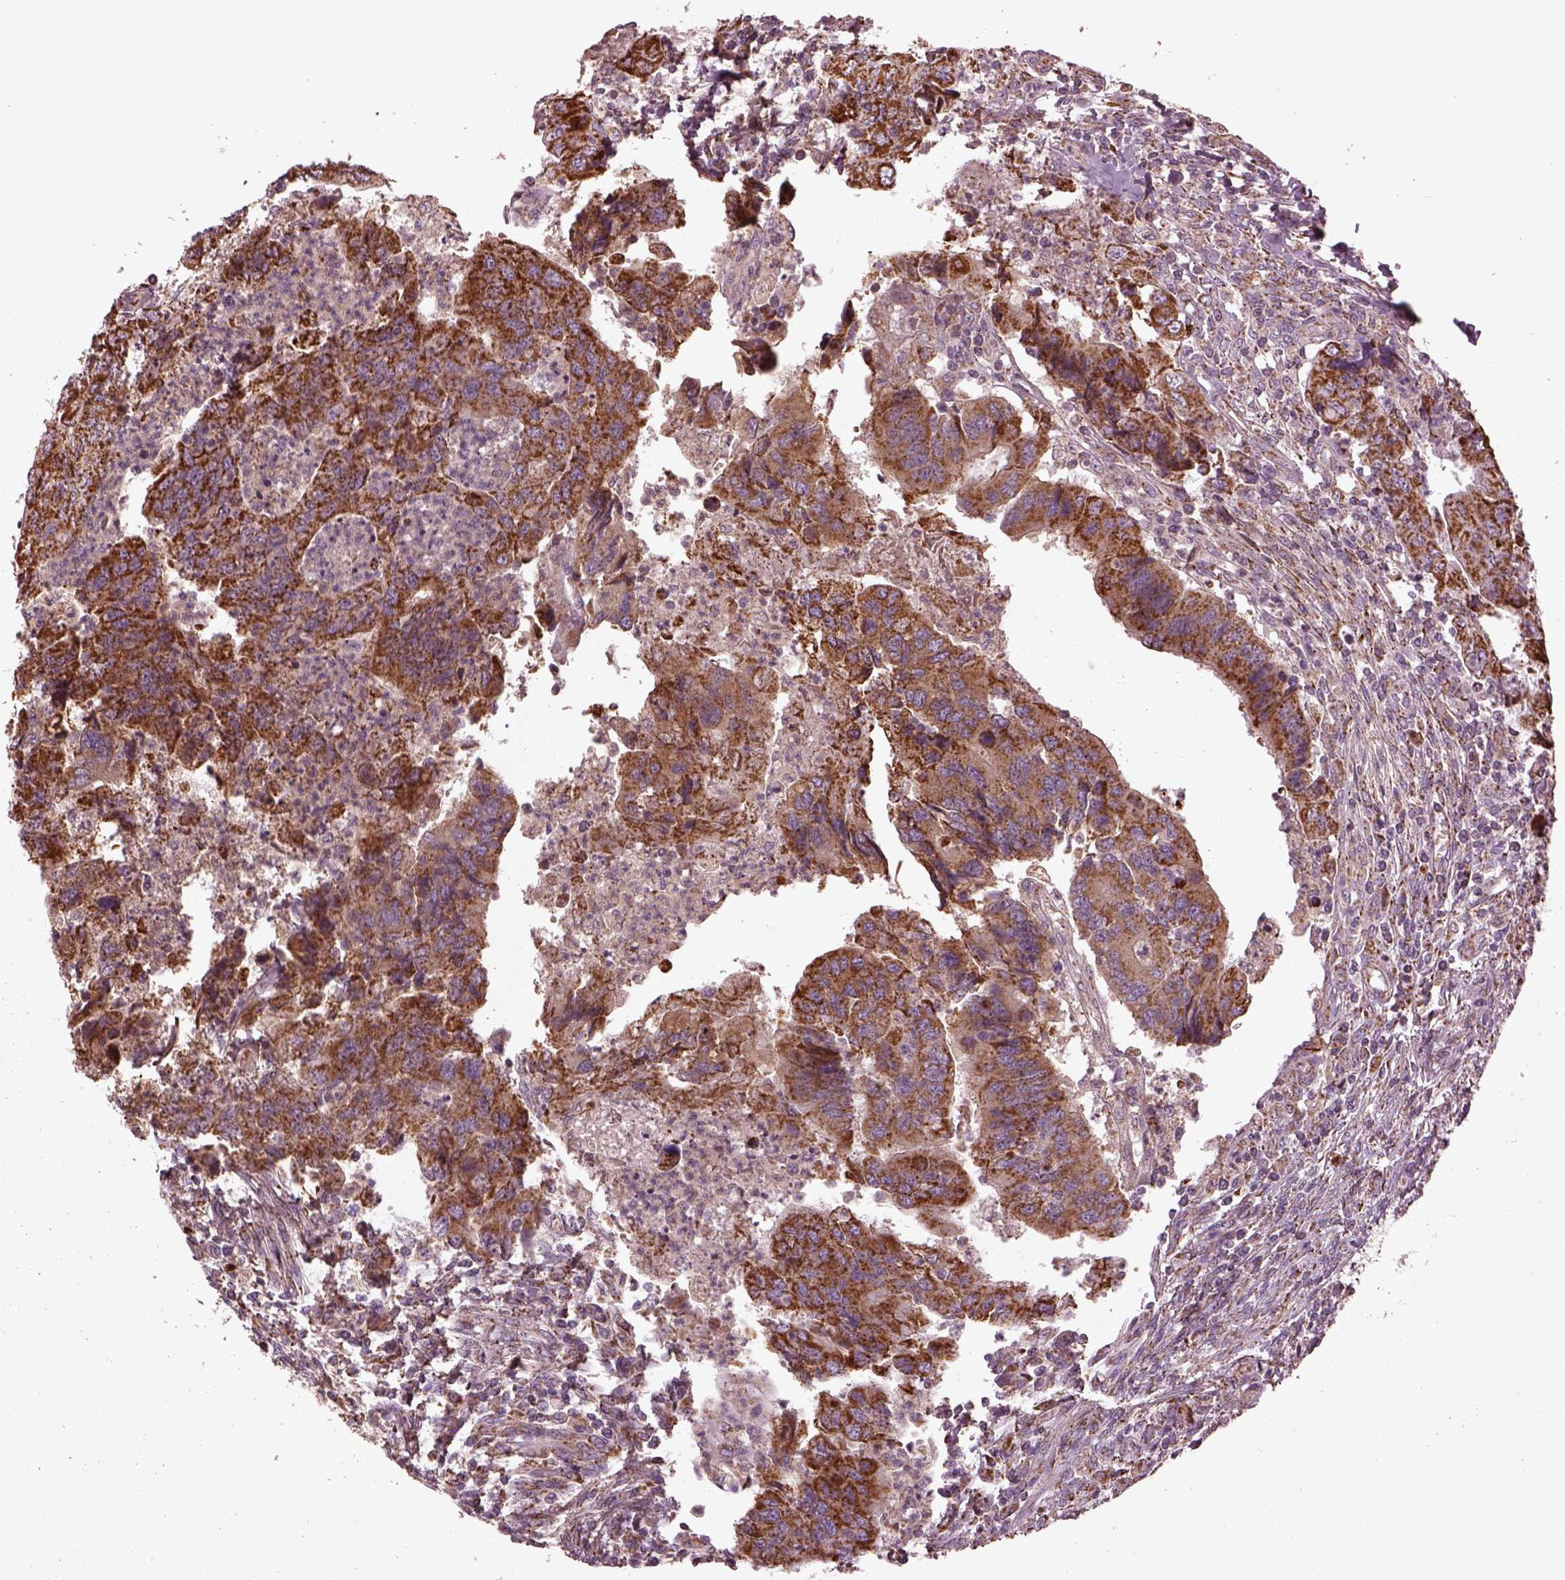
{"staining": {"intensity": "moderate", "quantity": ">75%", "location": "cytoplasmic/membranous"}, "tissue": "colorectal cancer", "cell_type": "Tumor cells", "image_type": "cancer", "snomed": [{"axis": "morphology", "description": "Adenocarcinoma, NOS"}, {"axis": "topography", "description": "Colon"}], "caption": "Immunohistochemical staining of human colorectal cancer (adenocarcinoma) demonstrates moderate cytoplasmic/membranous protein expression in about >75% of tumor cells. The protein is shown in brown color, while the nuclei are stained blue.", "gene": "TMEM254", "patient": {"sex": "female", "age": 67}}